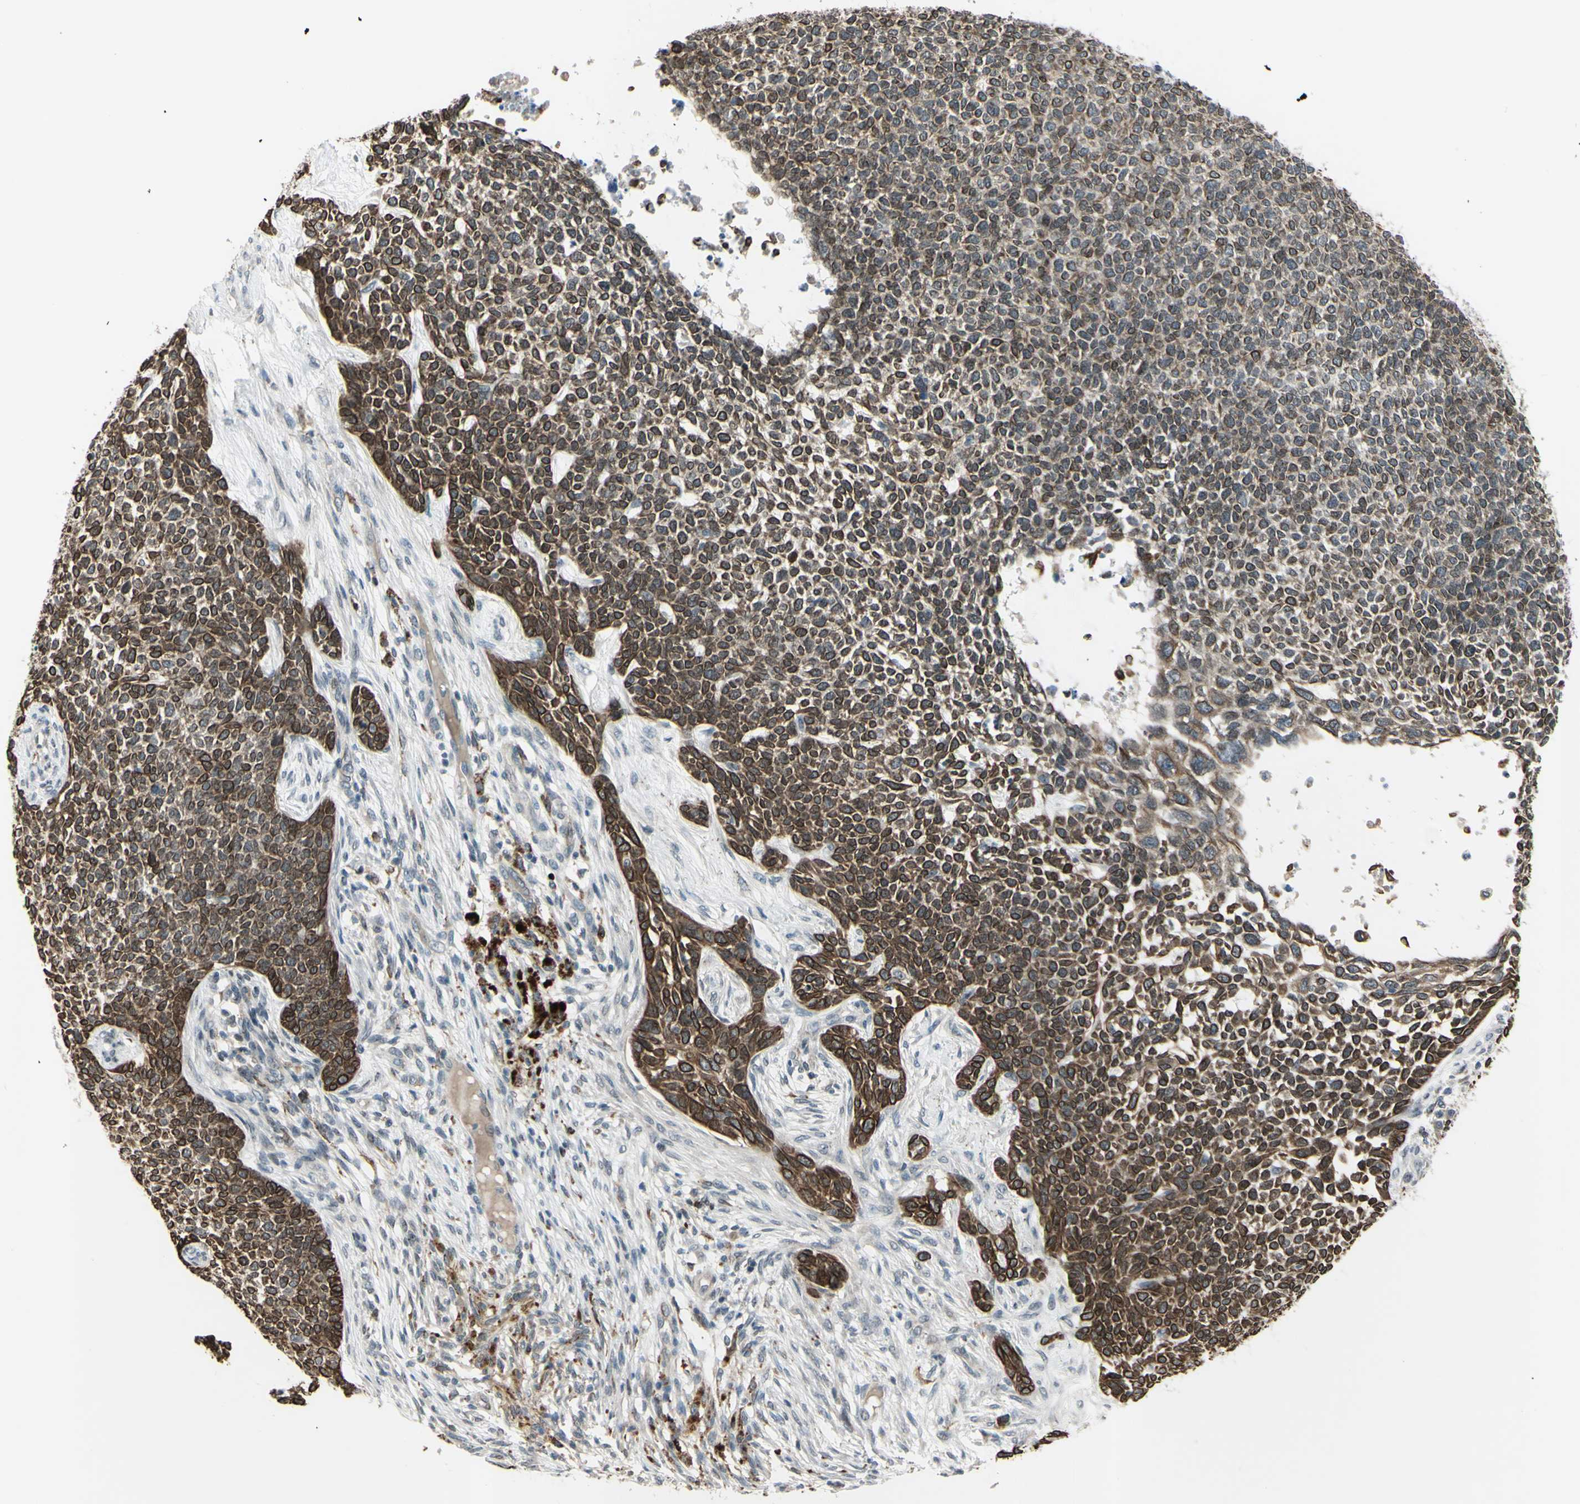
{"staining": {"intensity": "strong", "quantity": ">75%", "location": "cytoplasmic/membranous"}, "tissue": "skin cancer", "cell_type": "Tumor cells", "image_type": "cancer", "snomed": [{"axis": "morphology", "description": "Basal cell carcinoma"}, {"axis": "topography", "description": "Skin"}], "caption": "High-power microscopy captured an IHC image of skin cancer (basal cell carcinoma), revealing strong cytoplasmic/membranous expression in about >75% of tumor cells.", "gene": "FGFR2", "patient": {"sex": "female", "age": 84}}